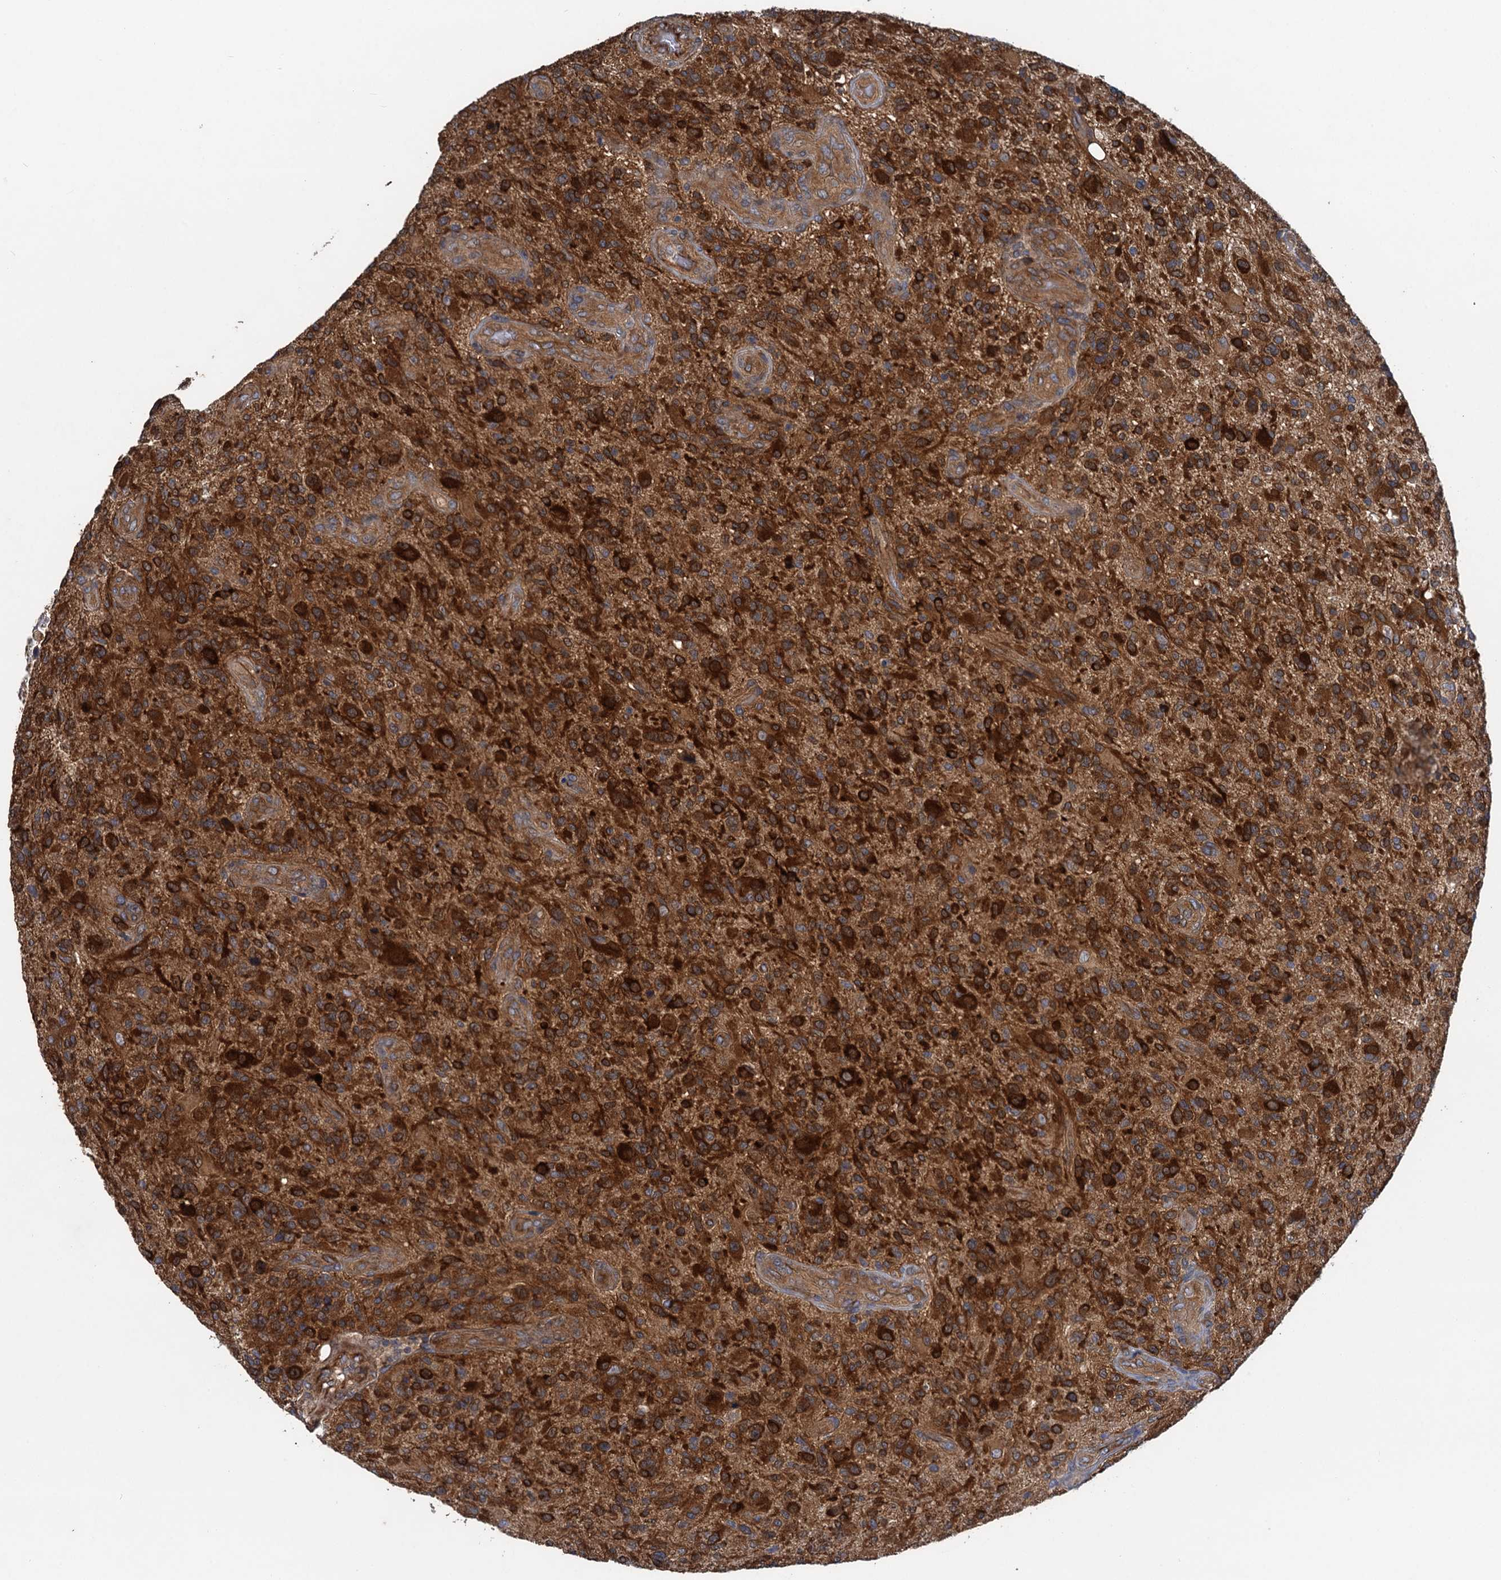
{"staining": {"intensity": "strong", "quantity": ">75%", "location": "cytoplasmic/membranous"}, "tissue": "glioma", "cell_type": "Tumor cells", "image_type": "cancer", "snomed": [{"axis": "morphology", "description": "Glioma, malignant, High grade"}, {"axis": "topography", "description": "Brain"}], "caption": "The histopathology image reveals a brown stain indicating the presence of a protein in the cytoplasmic/membranous of tumor cells in glioma.", "gene": "PJA2", "patient": {"sex": "male", "age": 47}}